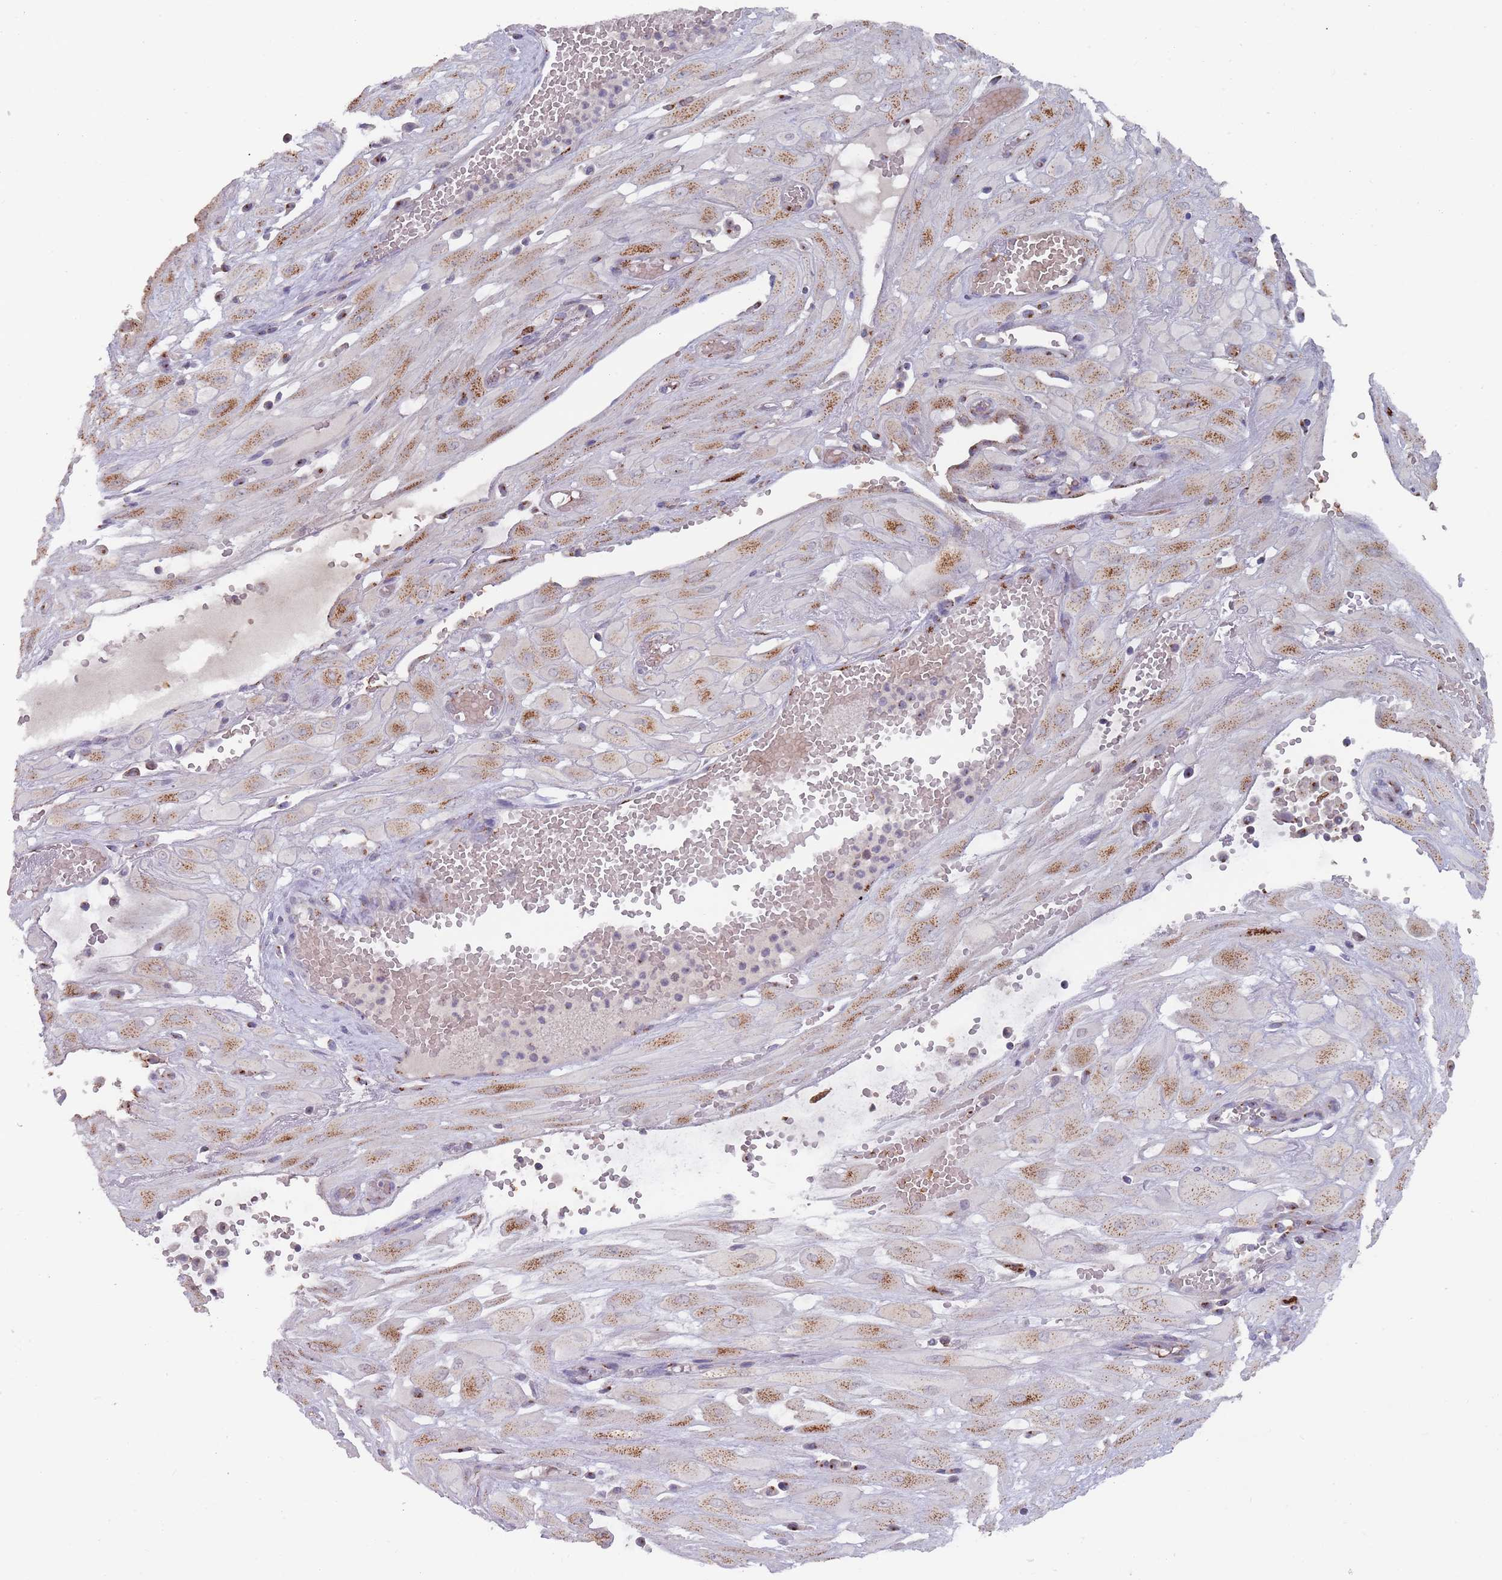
{"staining": {"intensity": "moderate", "quantity": ">75%", "location": "cytoplasmic/membranous"}, "tissue": "cervical cancer", "cell_type": "Tumor cells", "image_type": "cancer", "snomed": [{"axis": "morphology", "description": "Squamous cell carcinoma, NOS"}, {"axis": "topography", "description": "Cervix"}], "caption": "Immunohistochemical staining of human cervical squamous cell carcinoma displays moderate cytoplasmic/membranous protein expression in about >75% of tumor cells. The protein of interest is shown in brown color, while the nuclei are stained blue.", "gene": "MAN1B1", "patient": {"sex": "female", "age": 36}}